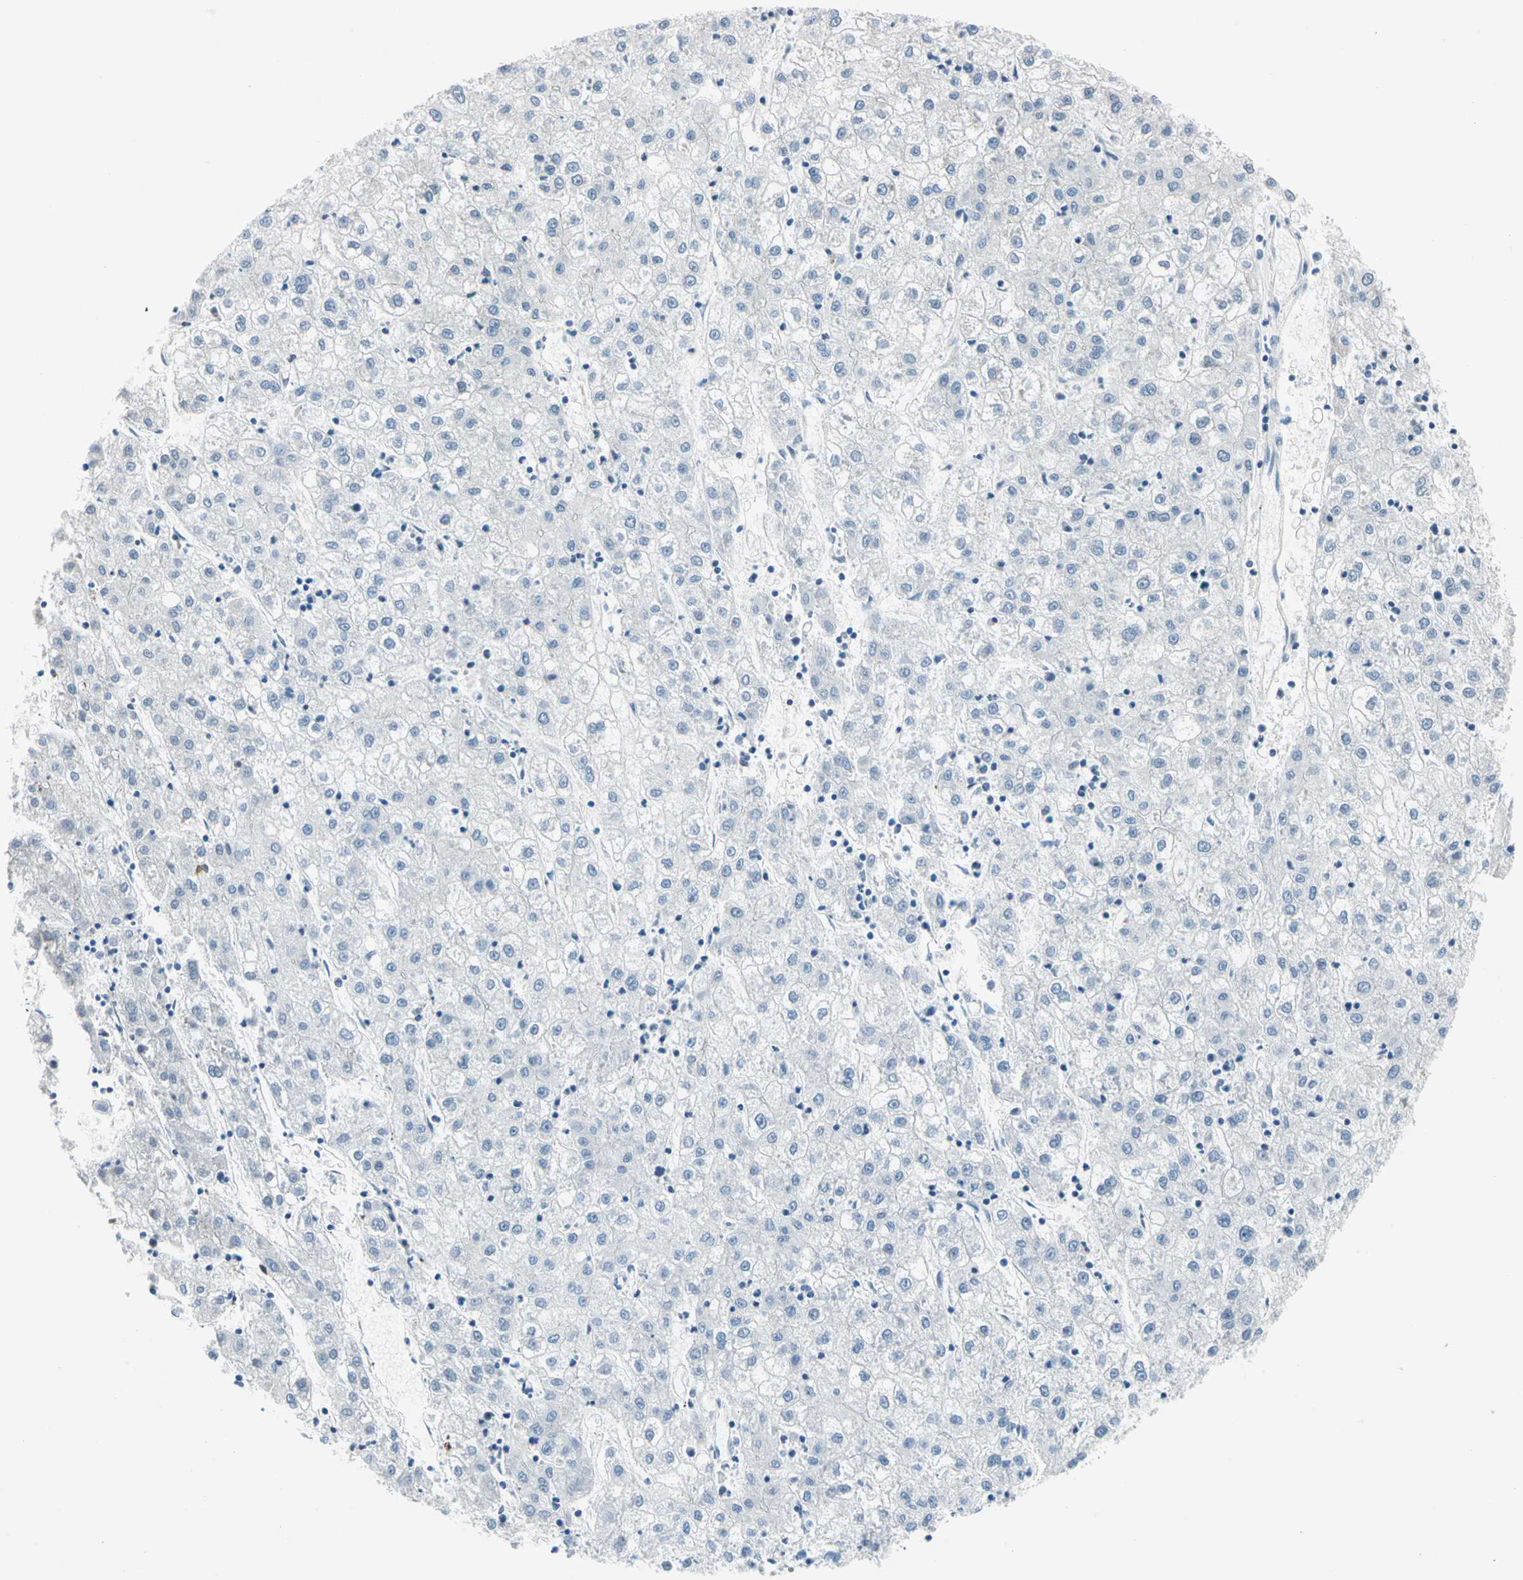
{"staining": {"intensity": "negative", "quantity": "none", "location": "none"}, "tissue": "liver cancer", "cell_type": "Tumor cells", "image_type": "cancer", "snomed": [{"axis": "morphology", "description": "Carcinoma, Hepatocellular, NOS"}, {"axis": "topography", "description": "Liver"}], "caption": "High magnification brightfield microscopy of liver hepatocellular carcinoma stained with DAB (brown) and counterstained with hematoxylin (blue): tumor cells show no significant expression.", "gene": "STK40", "patient": {"sex": "male", "age": 72}}